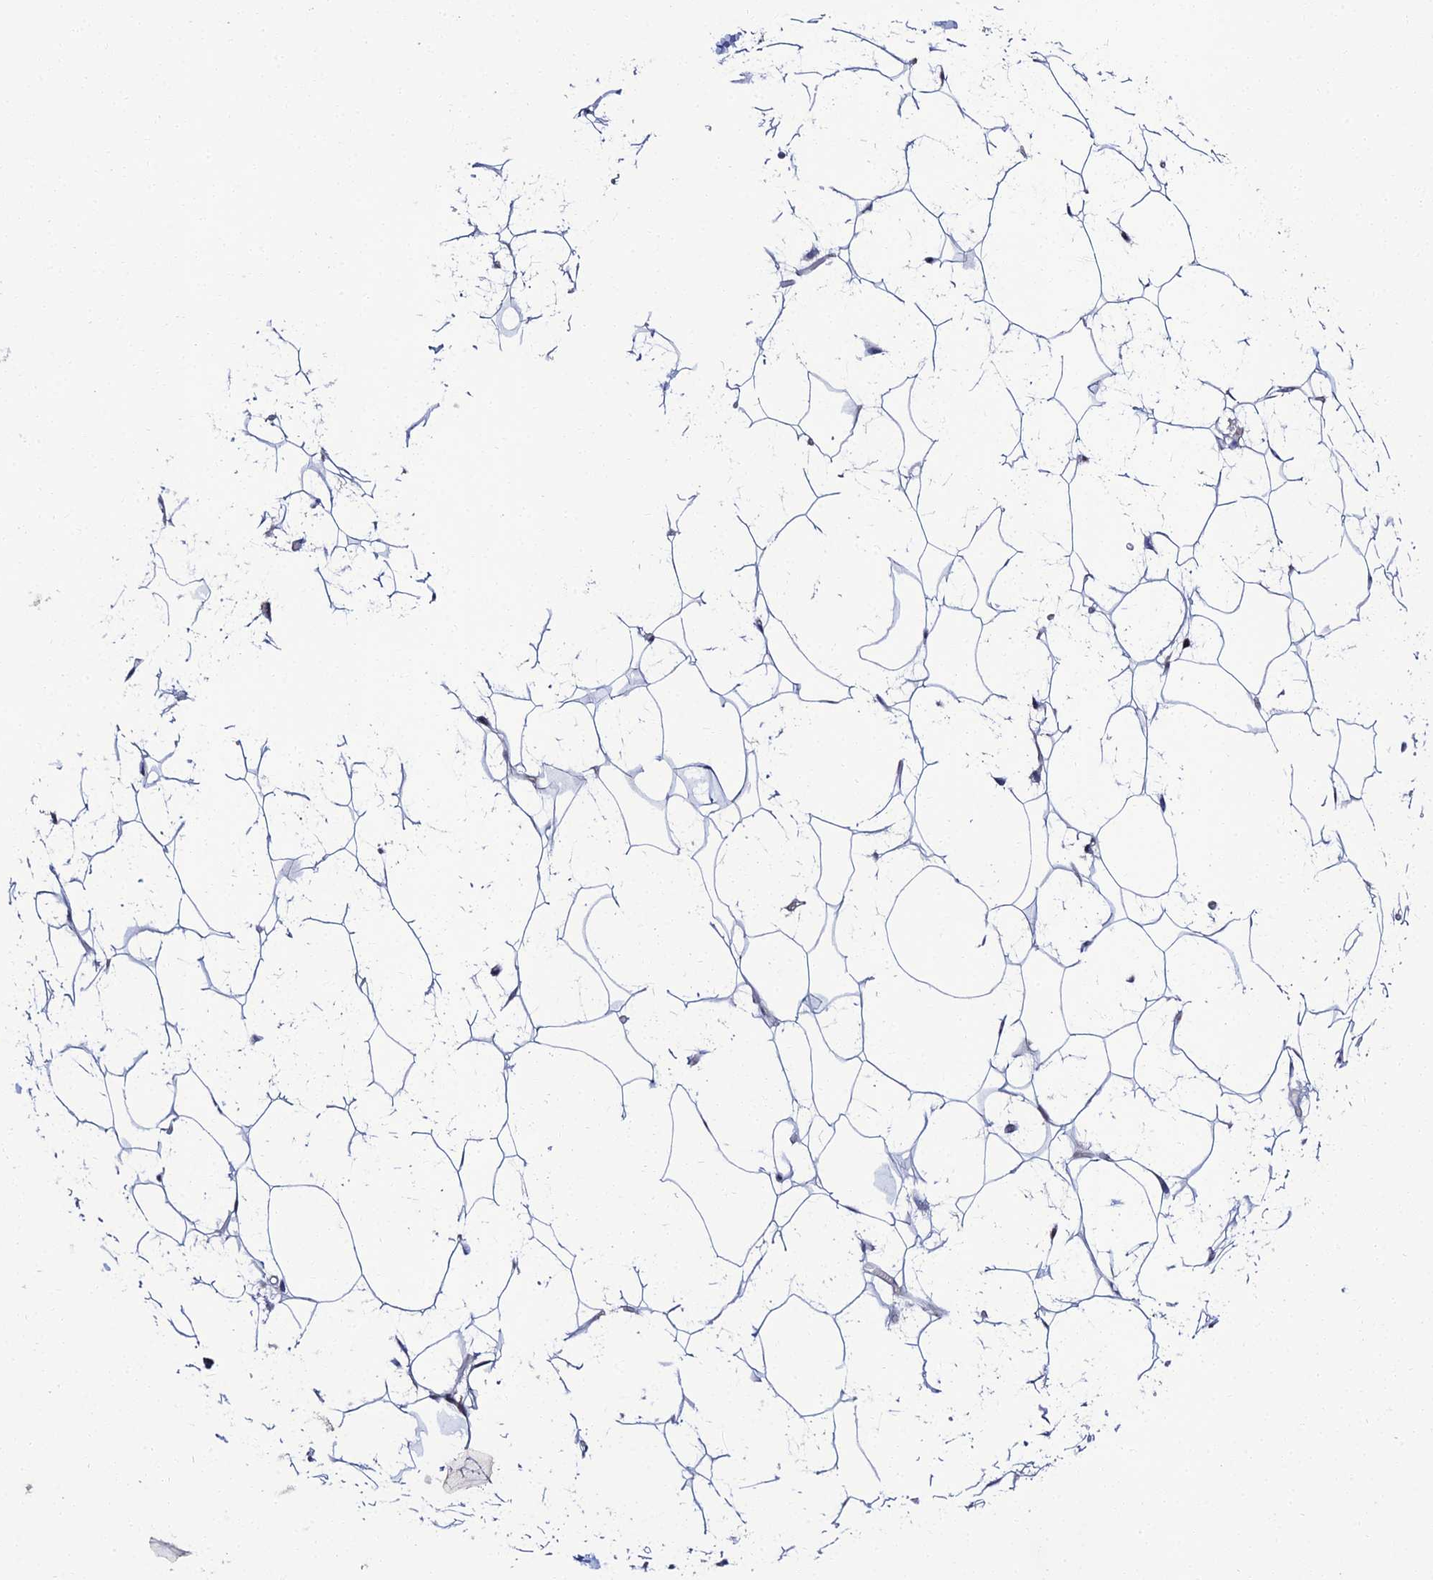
{"staining": {"intensity": "negative", "quantity": "none", "location": "none"}, "tissue": "adipose tissue", "cell_type": "Adipocytes", "image_type": "normal", "snomed": [{"axis": "morphology", "description": "Normal tissue, NOS"}, {"axis": "topography", "description": "Breast"}], "caption": "Immunohistochemistry (IHC) histopathology image of benign adipose tissue: adipose tissue stained with DAB (3,3'-diaminobenzidine) reveals no significant protein positivity in adipocytes. The staining is performed using DAB brown chromogen with nuclei counter-stained in using hematoxylin.", "gene": "TAF9B", "patient": {"sex": "female", "age": 26}}